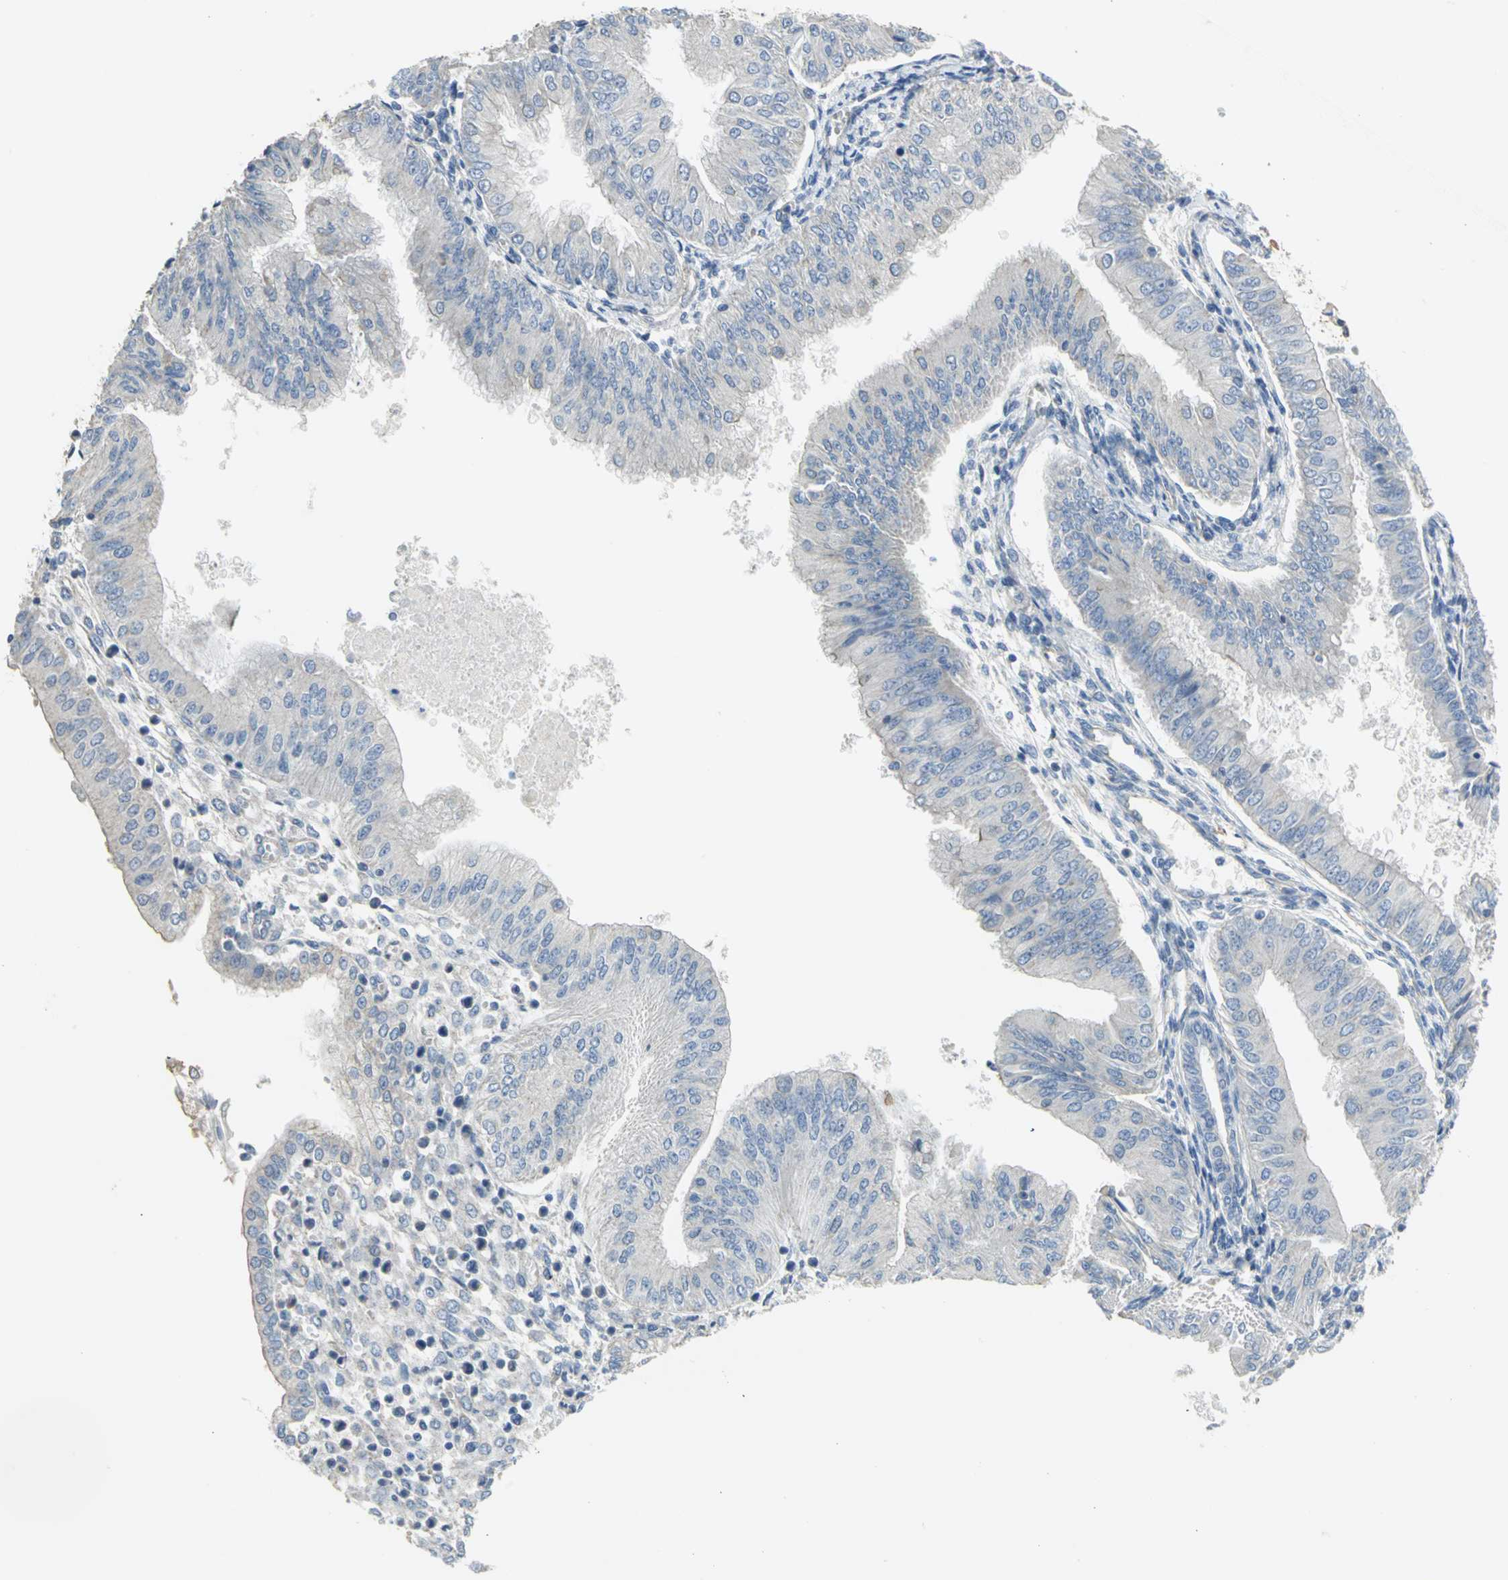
{"staining": {"intensity": "negative", "quantity": "none", "location": "none"}, "tissue": "endometrial cancer", "cell_type": "Tumor cells", "image_type": "cancer", "snomed": [{"axis": "morphology", "description": "Adenocarcinoma, NOS"}, {"axis": "topography", "description": "Endometrium"}], "caption": "Photomicrograph shows no significant protein positivity in tumor cells of endometrial adenocarcinoma.", "gene": "HTR1F", "patient": {"sex": "female", "age": 53}}